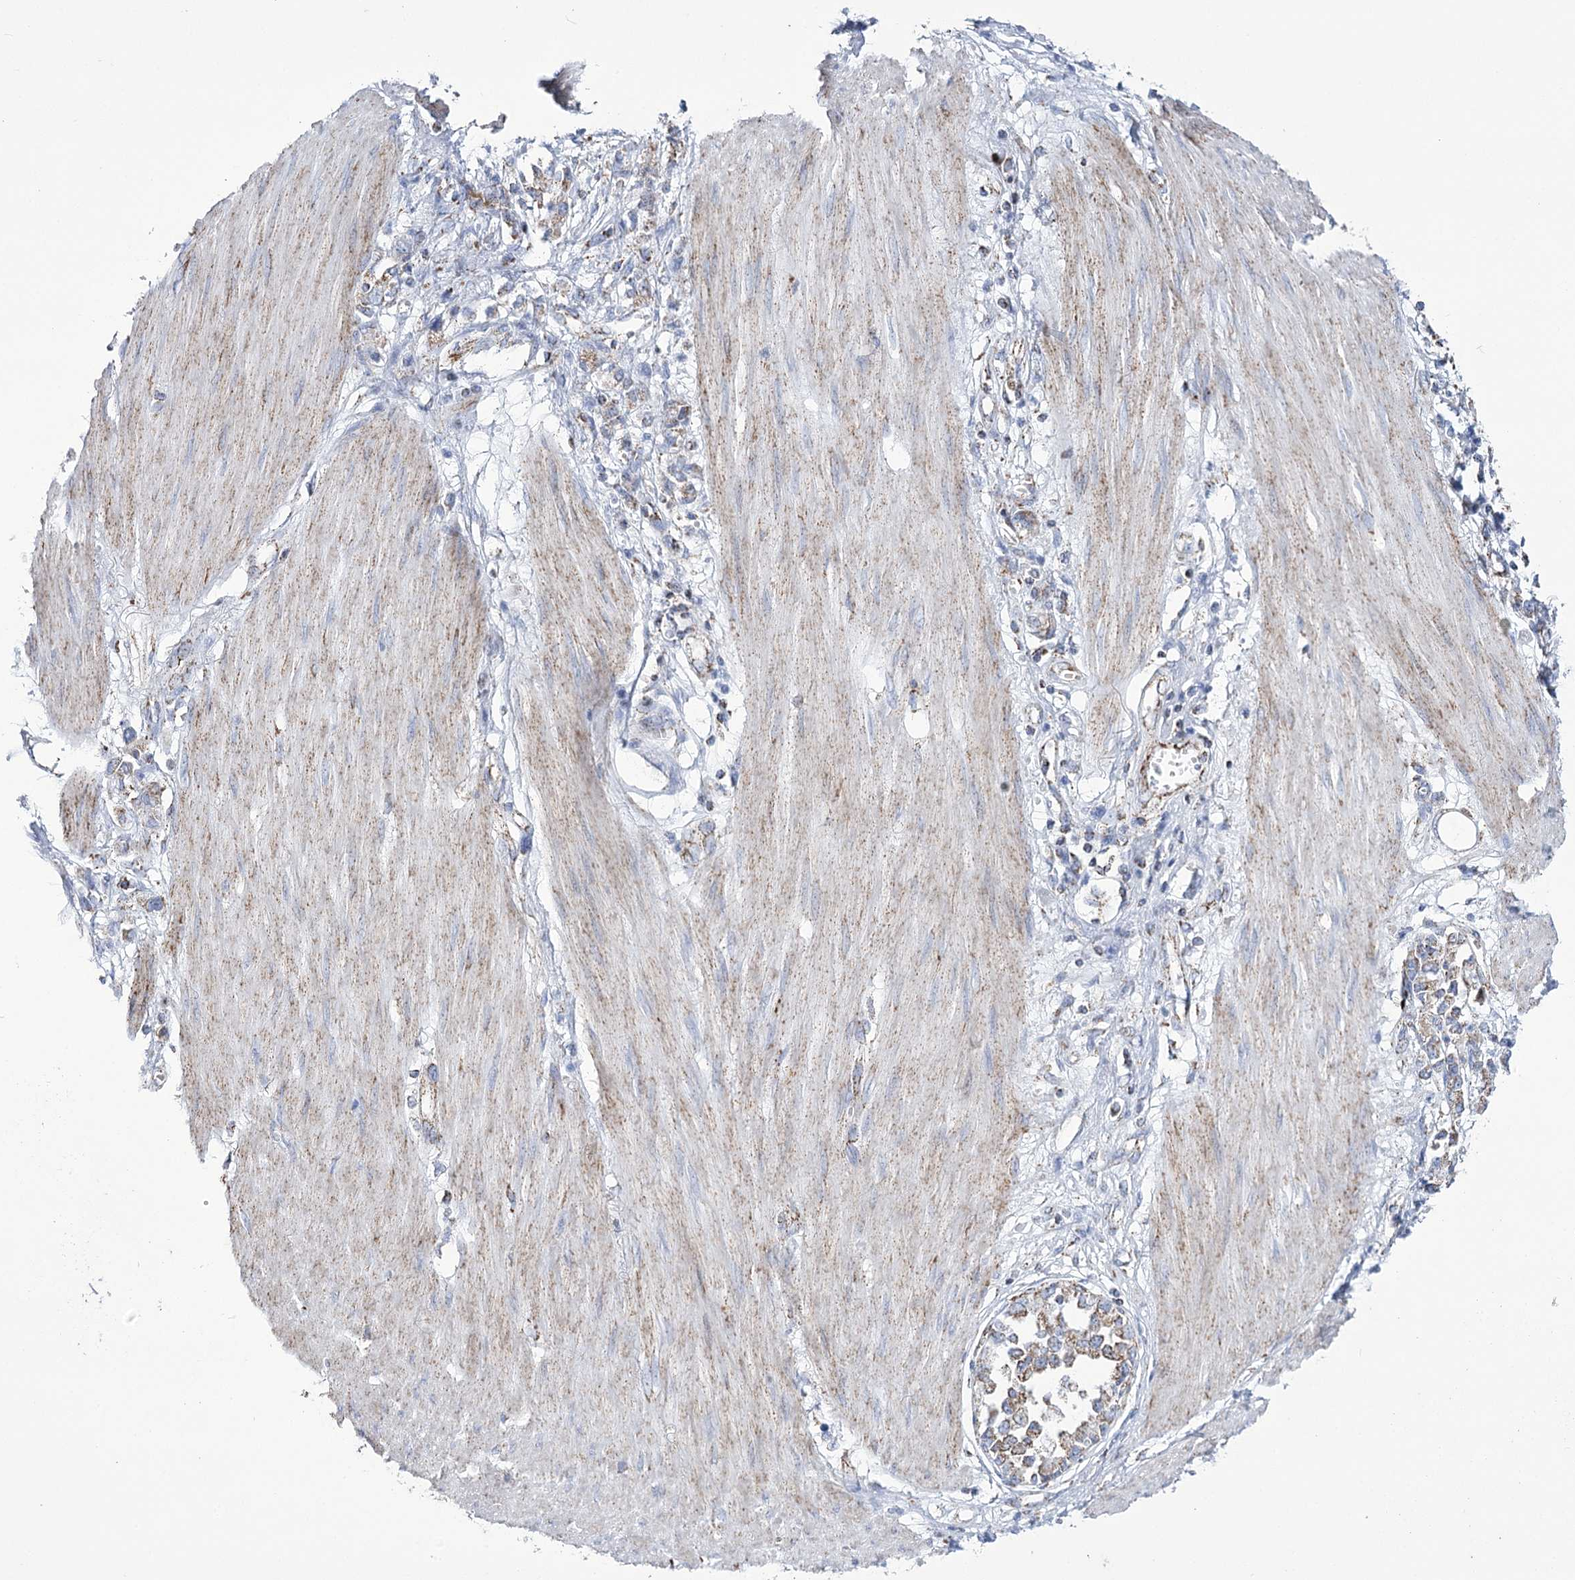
{"staining": {"intensity": "weak", "quantity": ">75%", "location": "cytoplasmic/membranous"}, "tissue": "stomach cancer", "cell_type": "Tumor cells", "image_type": "cancer", "snomed": [{"axis": "morphology", "description": "Adenocarcinoma, NOS"}, {"axis": "topography", "description": "Stomach"}], "caption": "The histopathology image displays immunohistochemical staining of stomach adenocarcinoma. There is weak cytoplasmic/membranous expression is identified in approximately >75% of tumor cells.", "gene": "PDHB", "patient": {"sex": "female", "age": 76}}